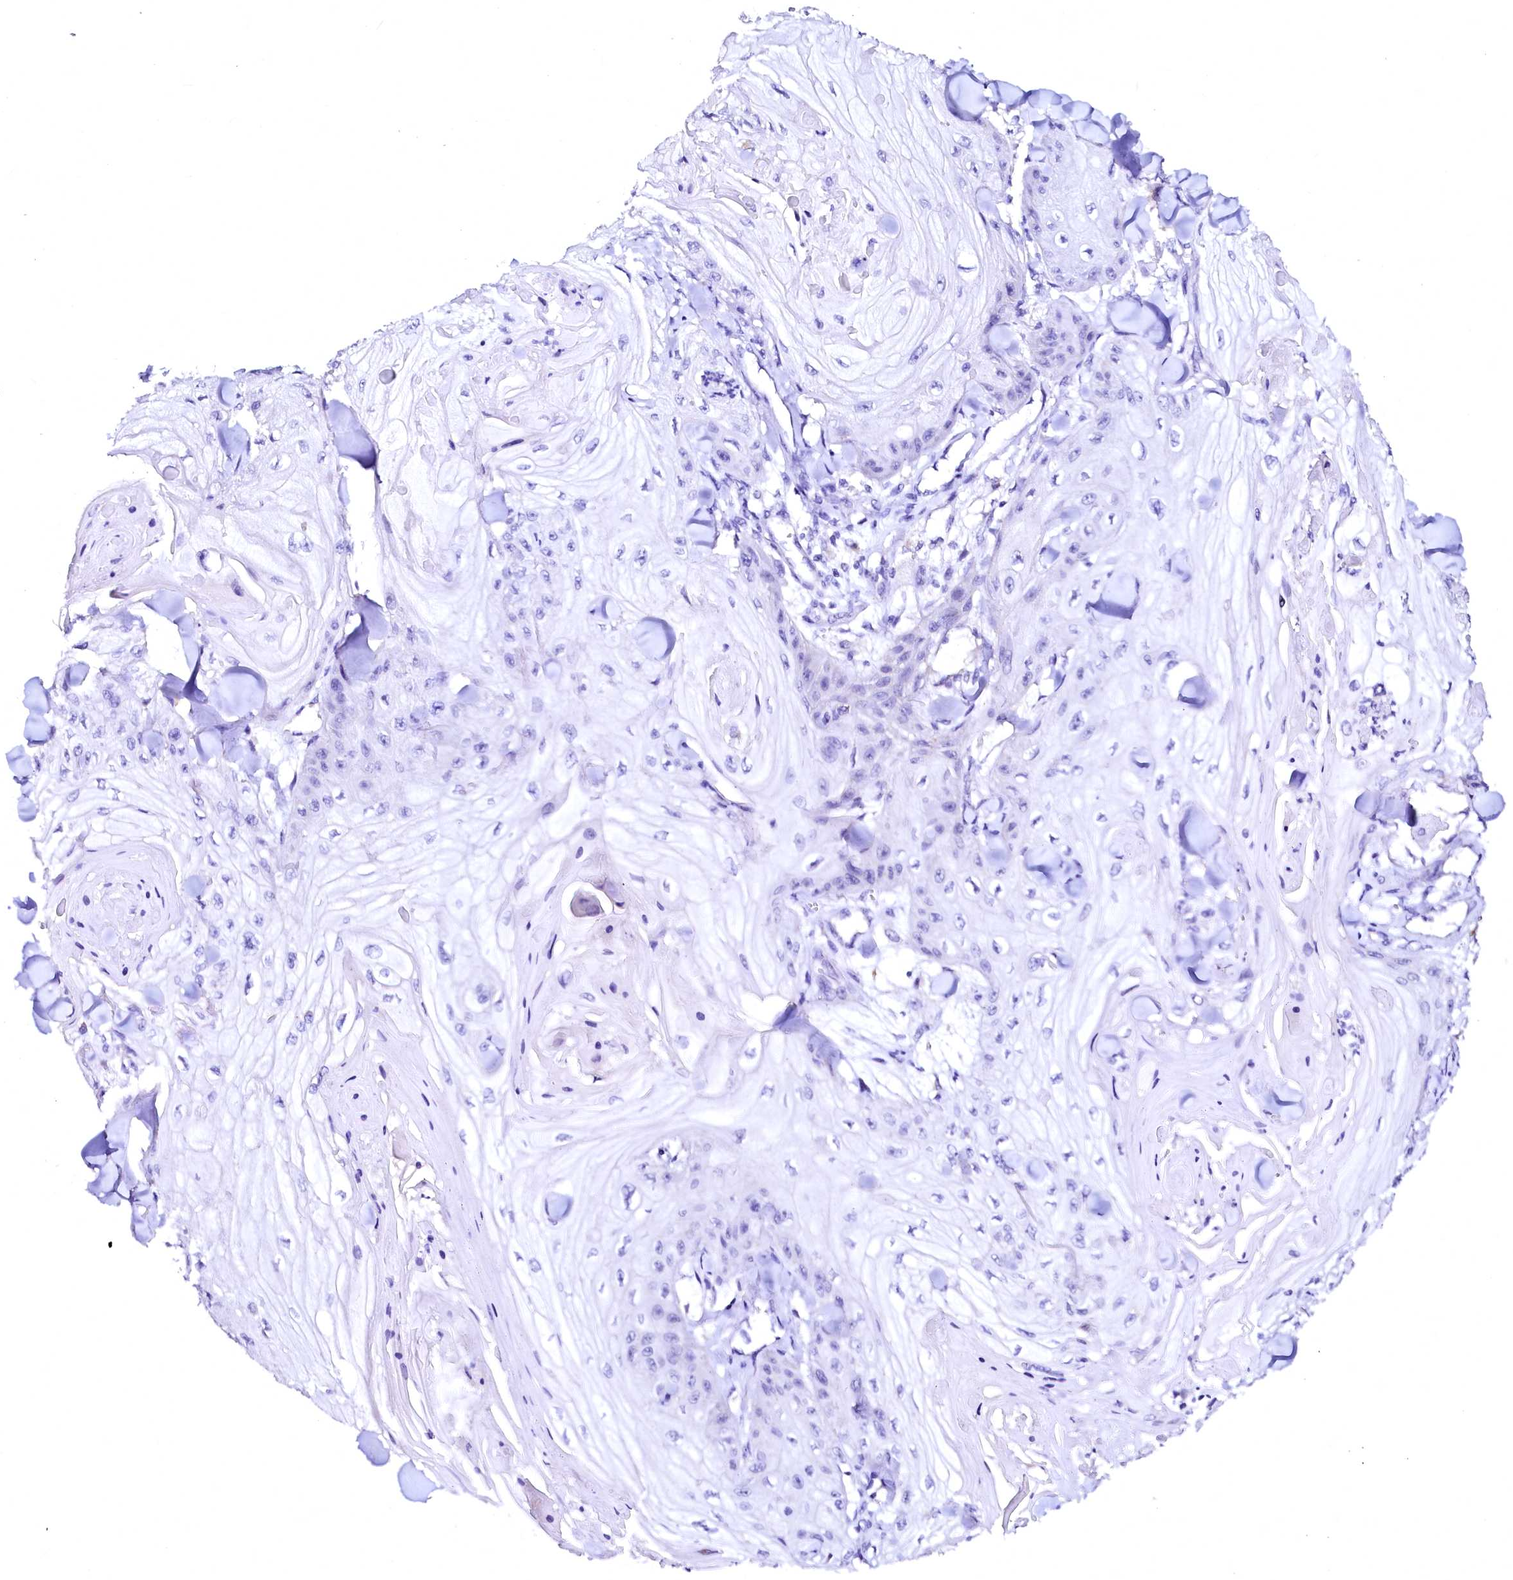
{"staining": {"intensity": "negative", "quantity": "none", "location": "none"}, "tissue": "skin cancer", "cell_type": "Tumor cells", "image_type": "cancer", "snomed": [{"axis": "morphology", "description": "Squamous cell carcinoma, NOS"}, {"axis": "topography", "description": "Skin"}], "caption": "Immunohistochemistry (IHC) of skin cancer (squamous cell carcinoma) displays no positivity in tumor cells. (DAB (3,3'-diaminobenzidine) IHC, high magnification).", "gene": "NALF1", "patient": {"sex": "male", "age": 74}}